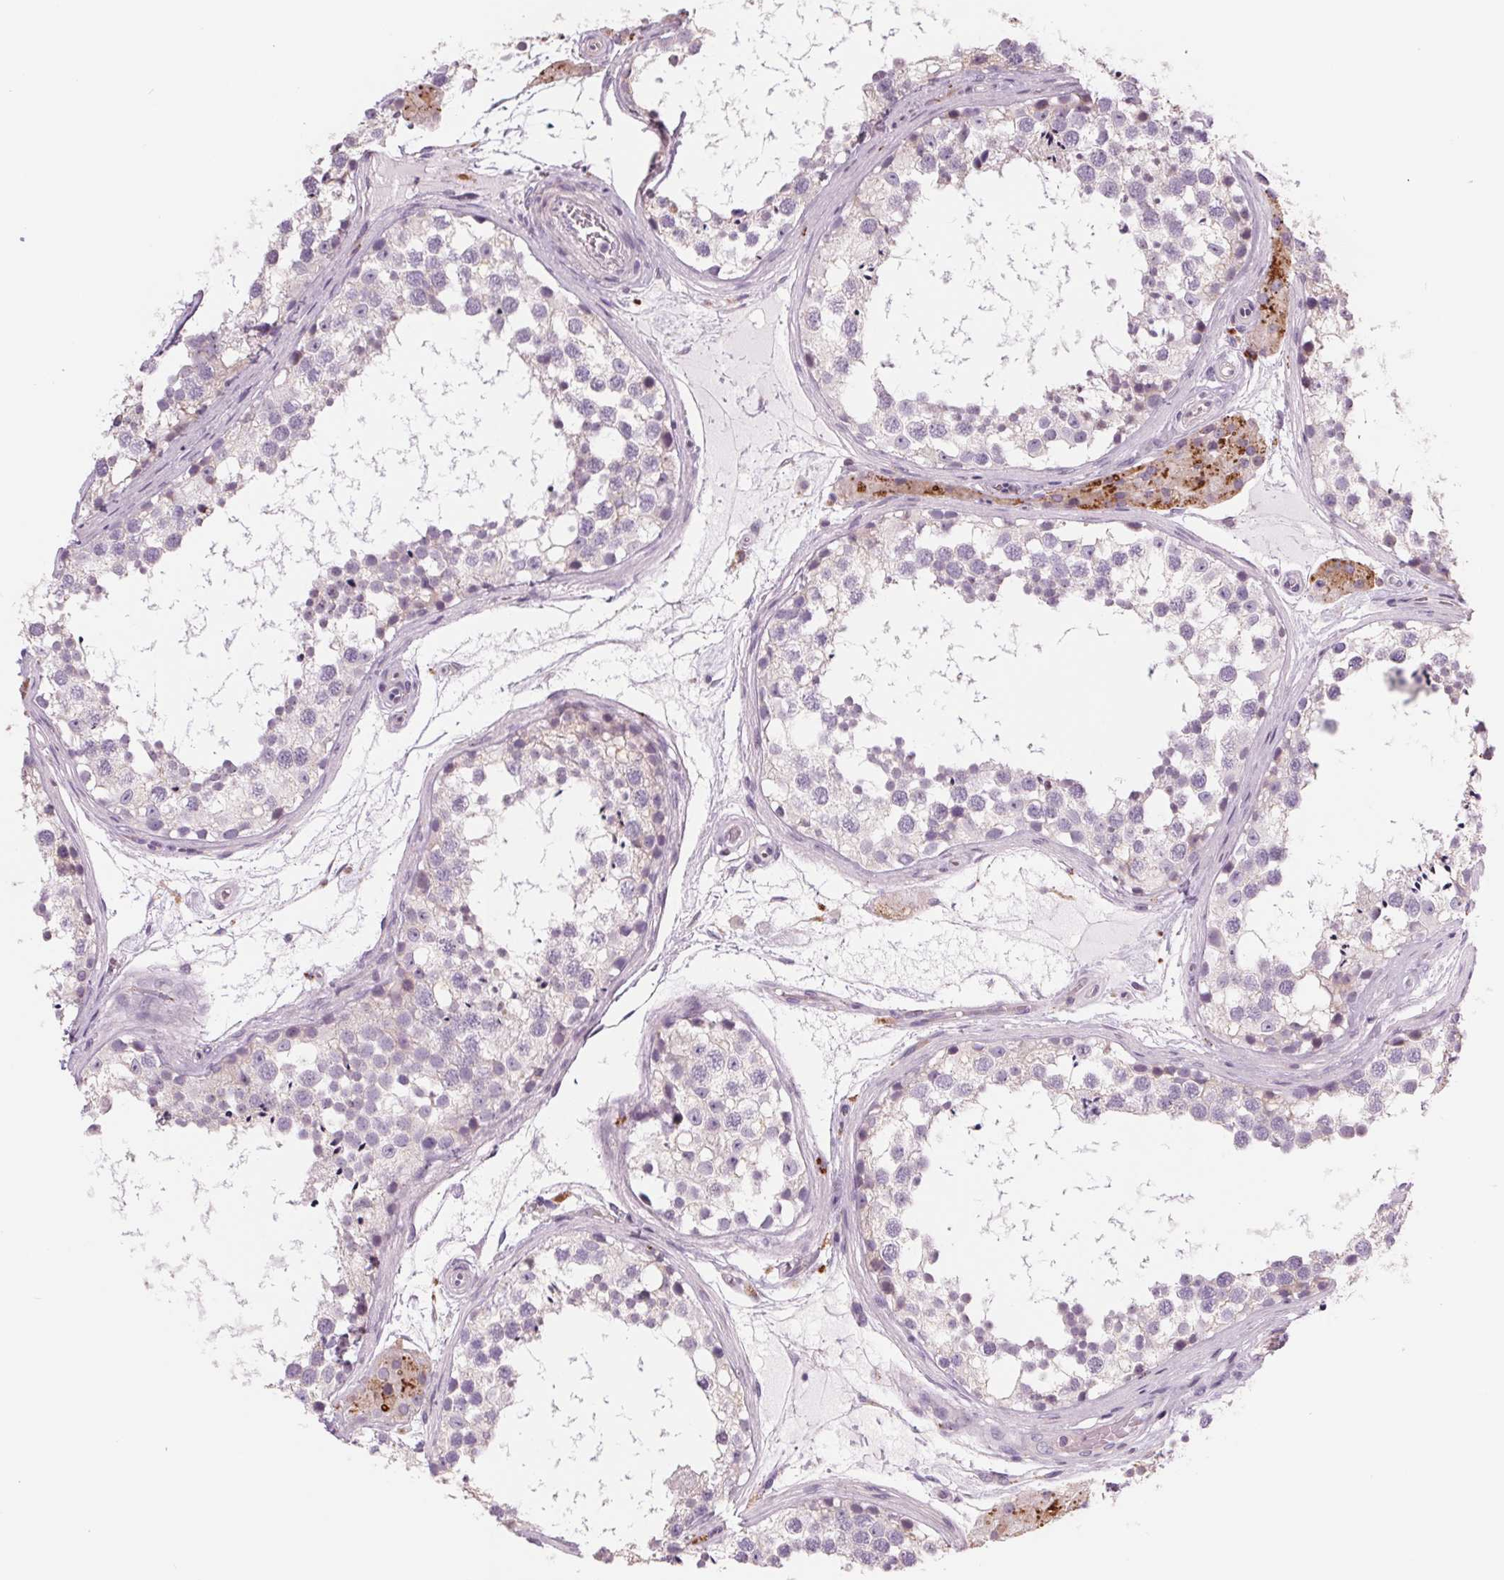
{"staining": {"intensity": "negative", "quantity": "none", "location": "none"}, "tissue": "testis", "cell_type": "Cells in seminiferous ducts", "image_type": "normal", "snomed": [{"axis": "morphology", "description": "Normal tissue, NOS"}, {"axis": "morphology", "description": "Seminoma, NOS"}, {"axis": "topography", "description": "Testis"}], "caption": "The micrograph demonstrates no significant positivity in cells in seminiferous ducts of testis.", "gene": "SAMD5", "patient": {"sex": "male", "age": 65}}